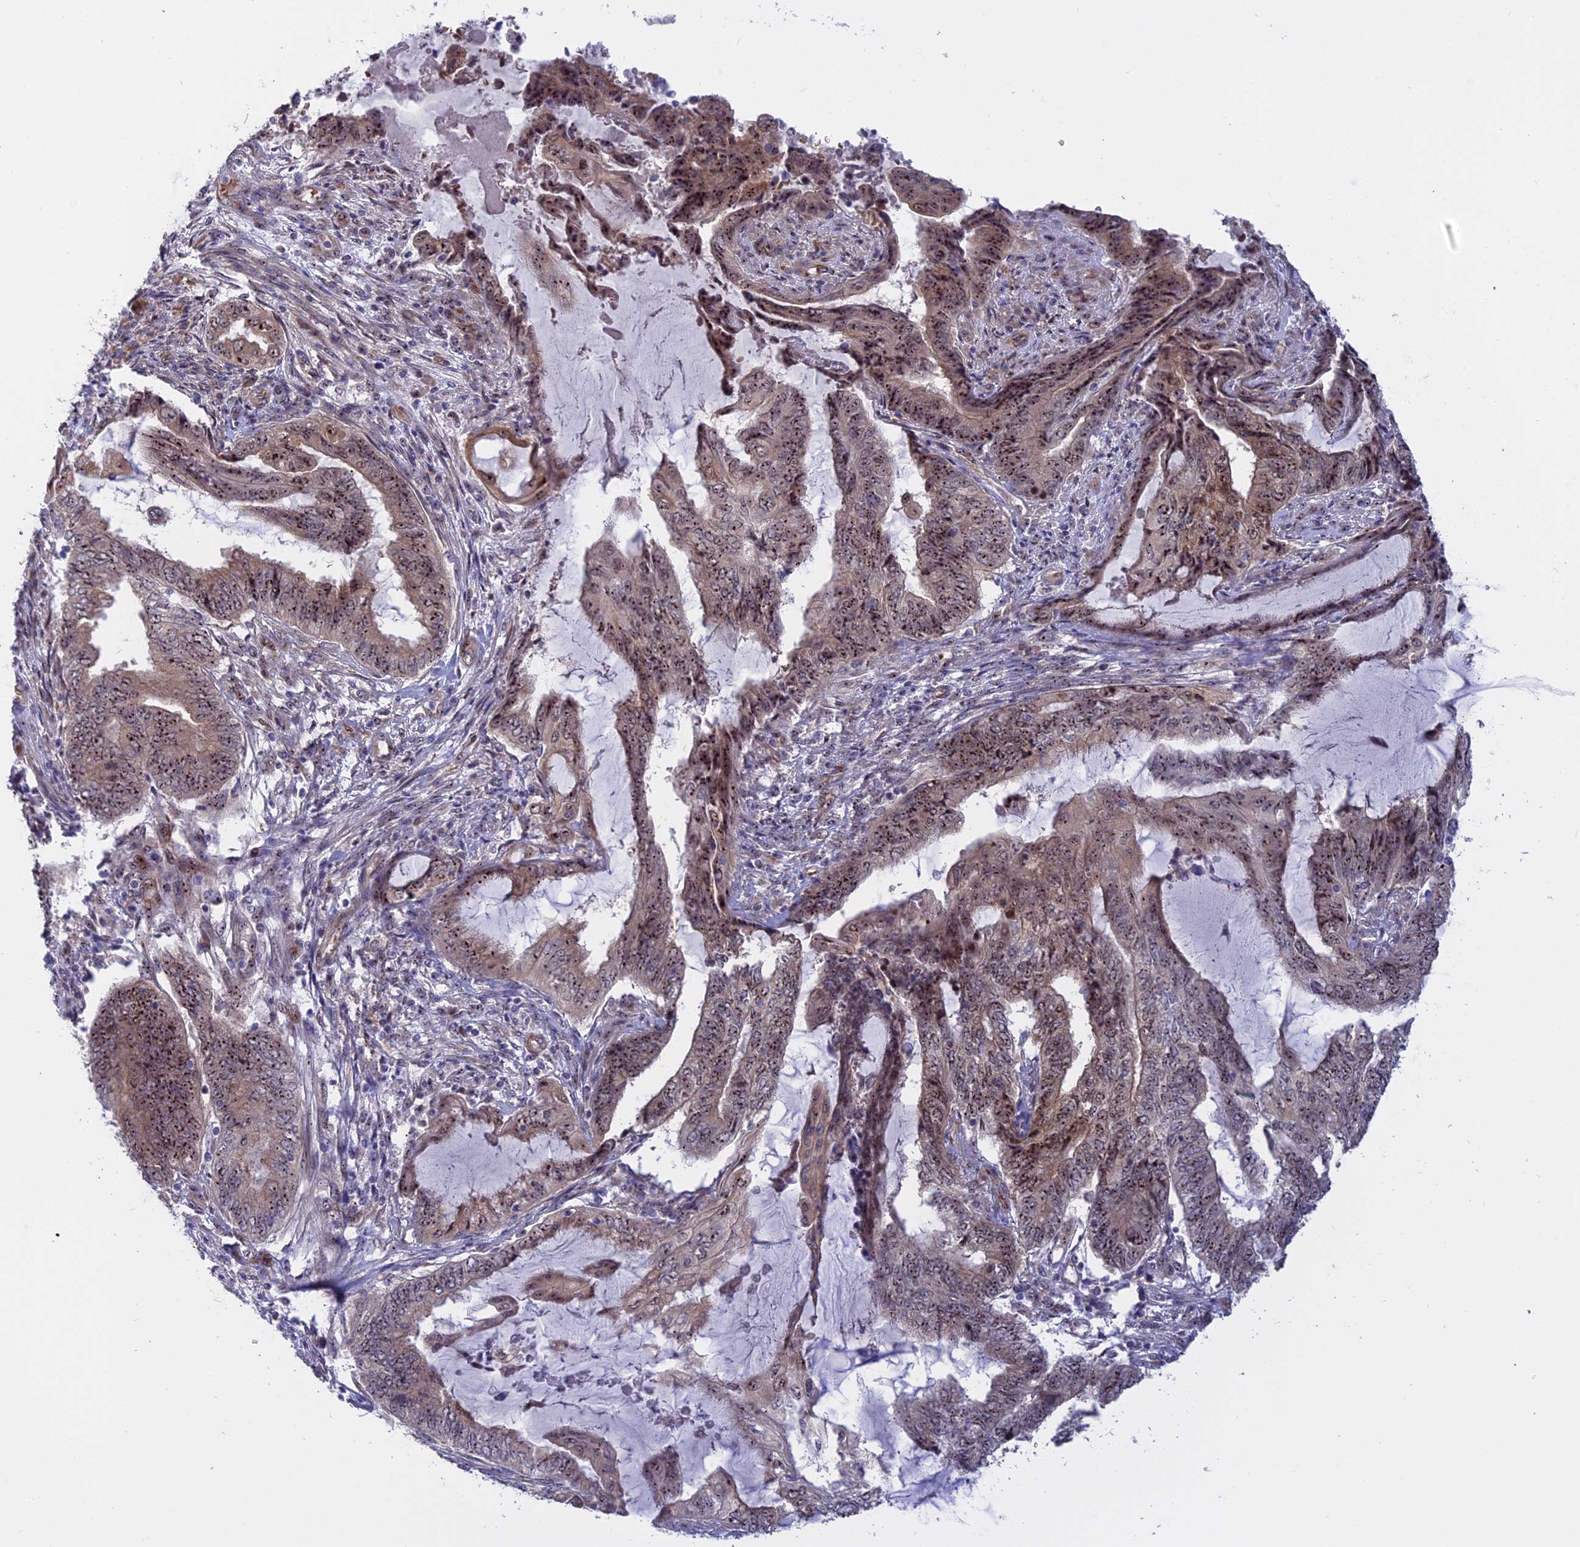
{"staining": {"intensity": "moderate", "quantity": ">75%", "location": "cytoplasmic/membranous,nuclear"}, "tissue": "endometrial cancer", "cell_type": "Tumor cells", "image_type": "cancer", "snomed": [{"axis": "morphology", "description": "Adenocarcinoma, NOS"}, {"axis": "topography", "description": "Uterus"}, {"axis": "topography", "description": "Endometrium"}], "caption": "A medium amount of moderate cytoplasmic/membranous and nuclear positivity is seen in about >75% of tumor cells in endometrial adenocarcinoma tissue.", "gene": "DBNDD1", "patient": {"sex": "female", "age": 70}}